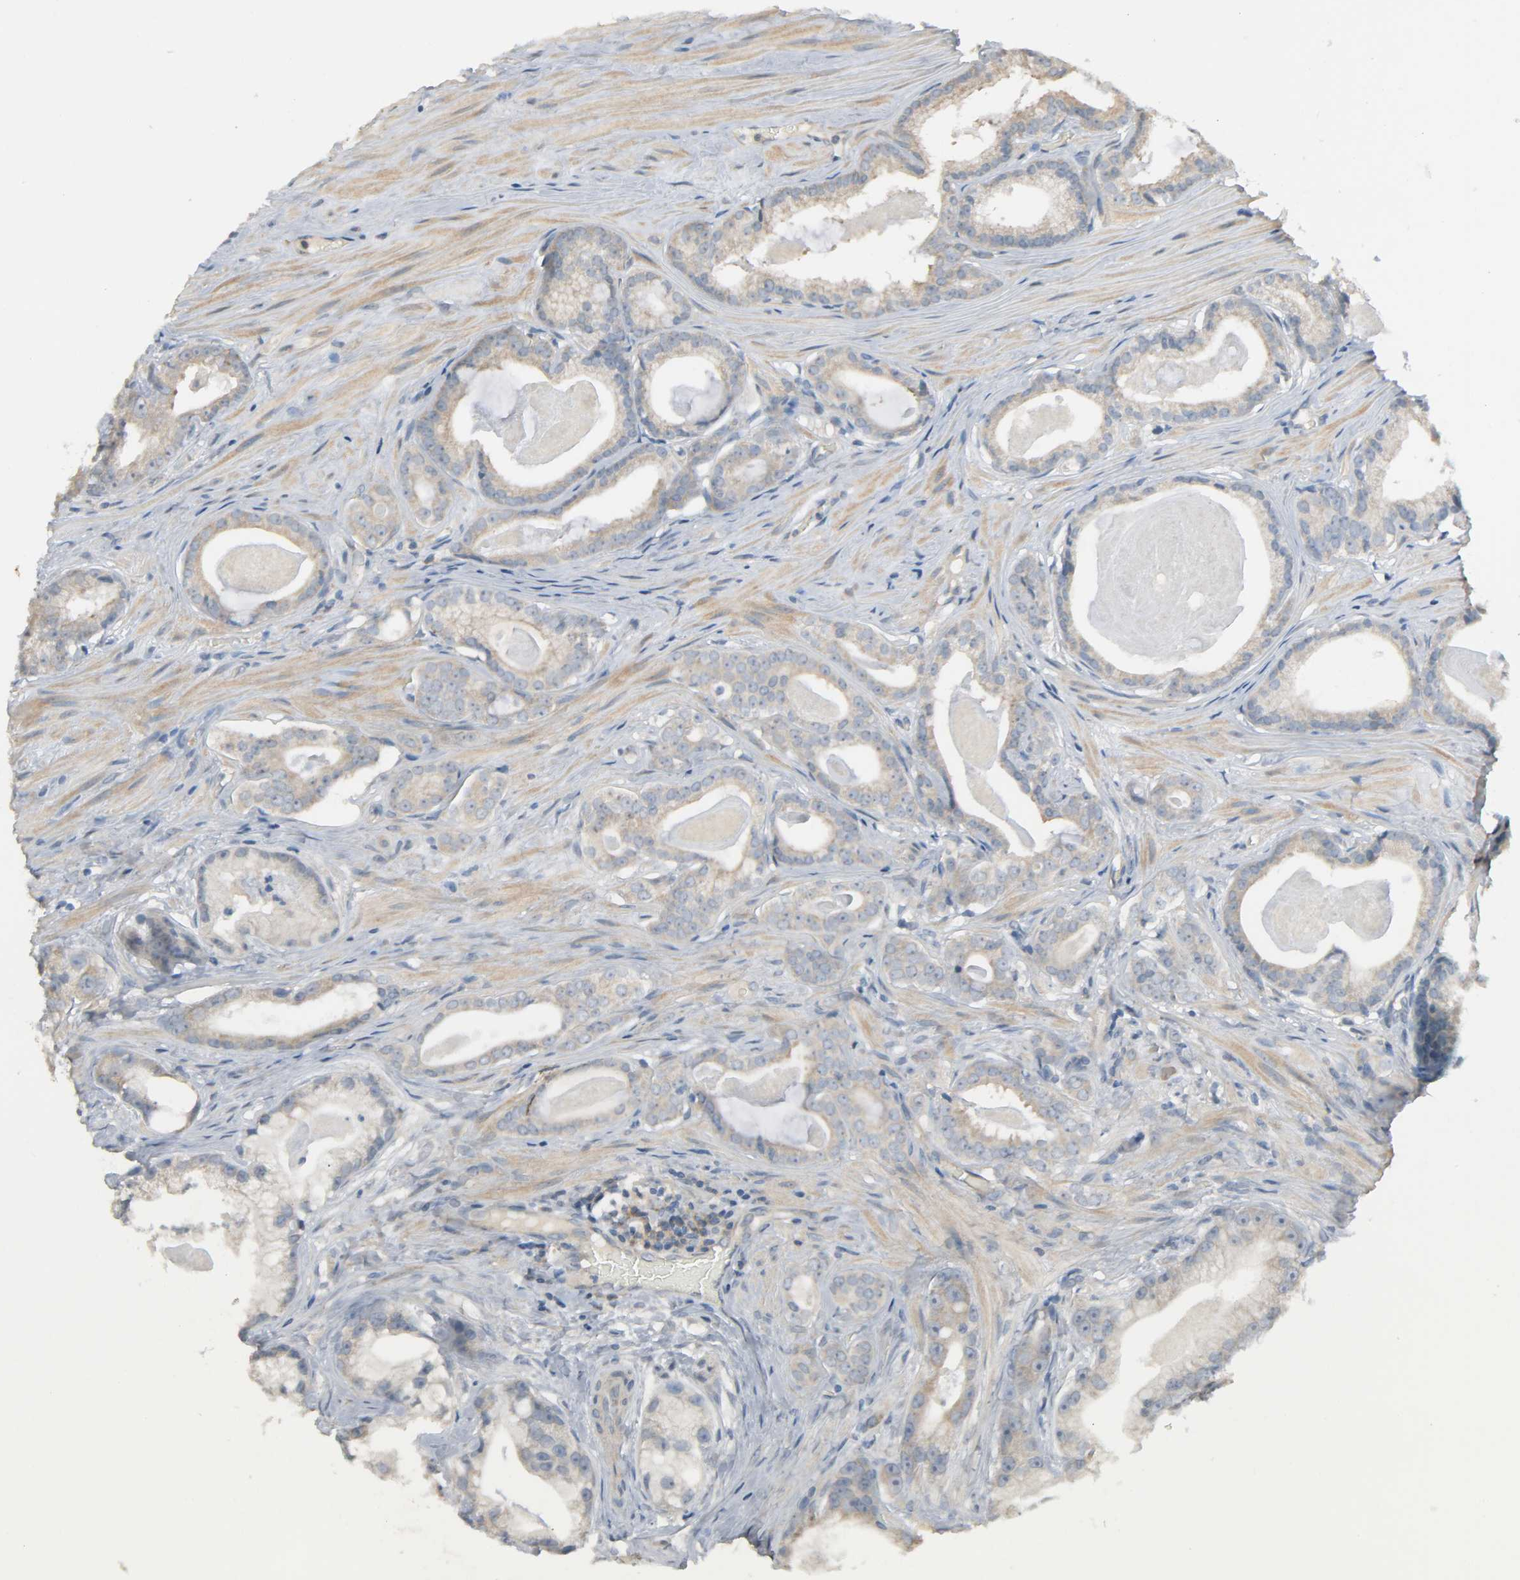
{"staining": {"intensity": "weak", "quantity": "25%-75%", "location": "cytoplasmic/membranous"}, "tissue": "prostate cancer", "cell_type": "Tumor cells", "image_type": "cancer", "snomed": [{"axis": "morphology", "description": "Adenocarcinoma, Low grade"}, {"axis": "topography", "description": "Prostate"}], "caption": "Protein expression analysis of prostate cancer demonstrates weak cytoplasmic/membranous positivity in about 25%-75% of tumor cells. (Stains: DAB in brown, nuclei in blue, Microscopy: brightfield microscopy at high magnification).", "gene": "CD4", "patient": {"sex": "male", "age": 59}}